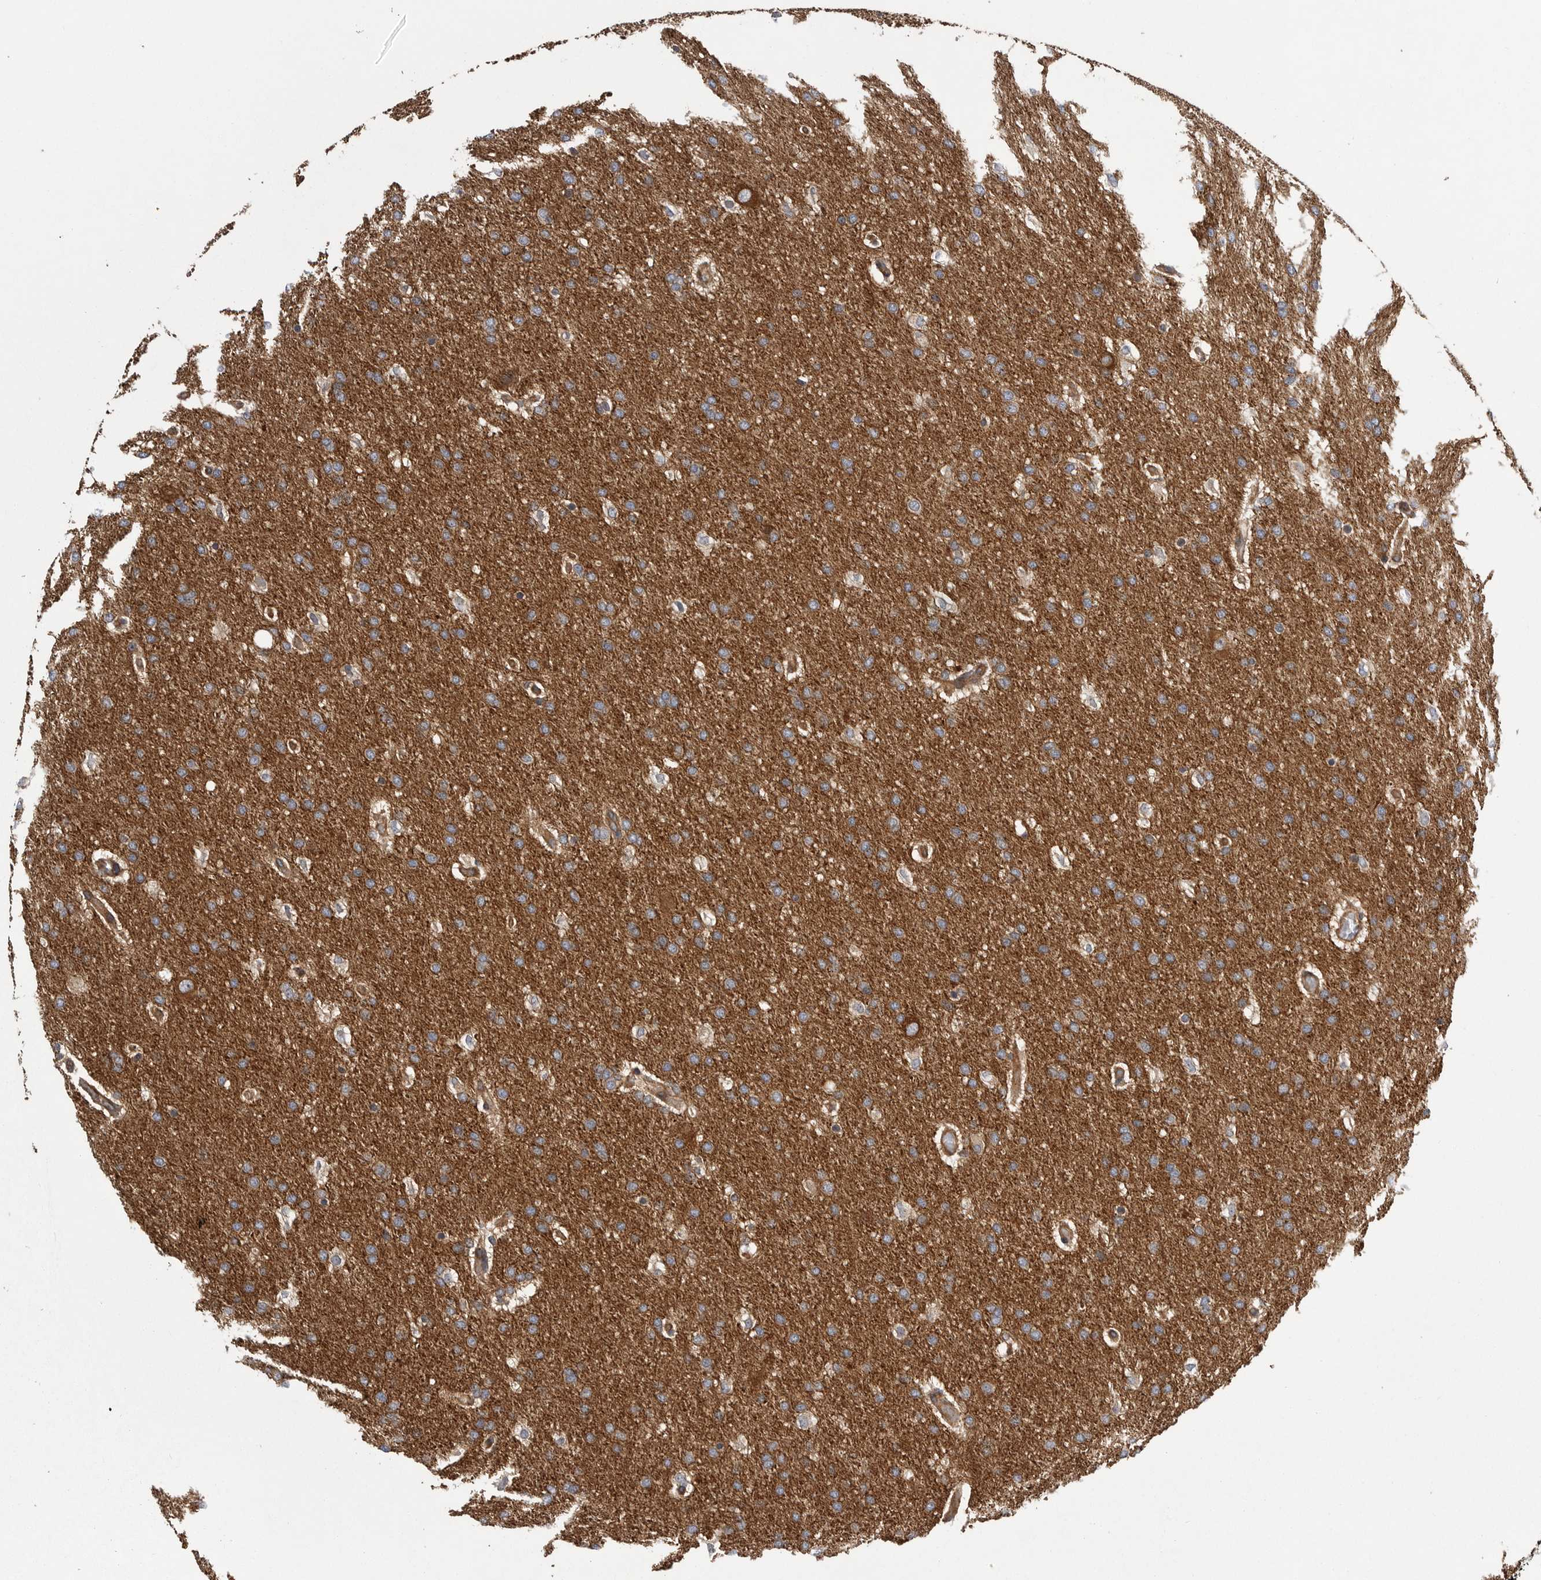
{"staining": {"intensity": "moderate", "quantity": ">75%", "location": "cytoplasmic/membranous"}, "tissue": "glioma", "cell_type": "Tumor cells", "image_type": "cancer", "snomed": [{"axis": "morphology", "description": "Glioma, malignant, Low grade"}, {"axis": "topography", "description": "Brain"}], "caption": "Human malignant low-grade glioma stained with a protein marker shows moderate staining in tumor cells.", "gene": "OXR1", "patient": {"sex": "female", "age": 37}}